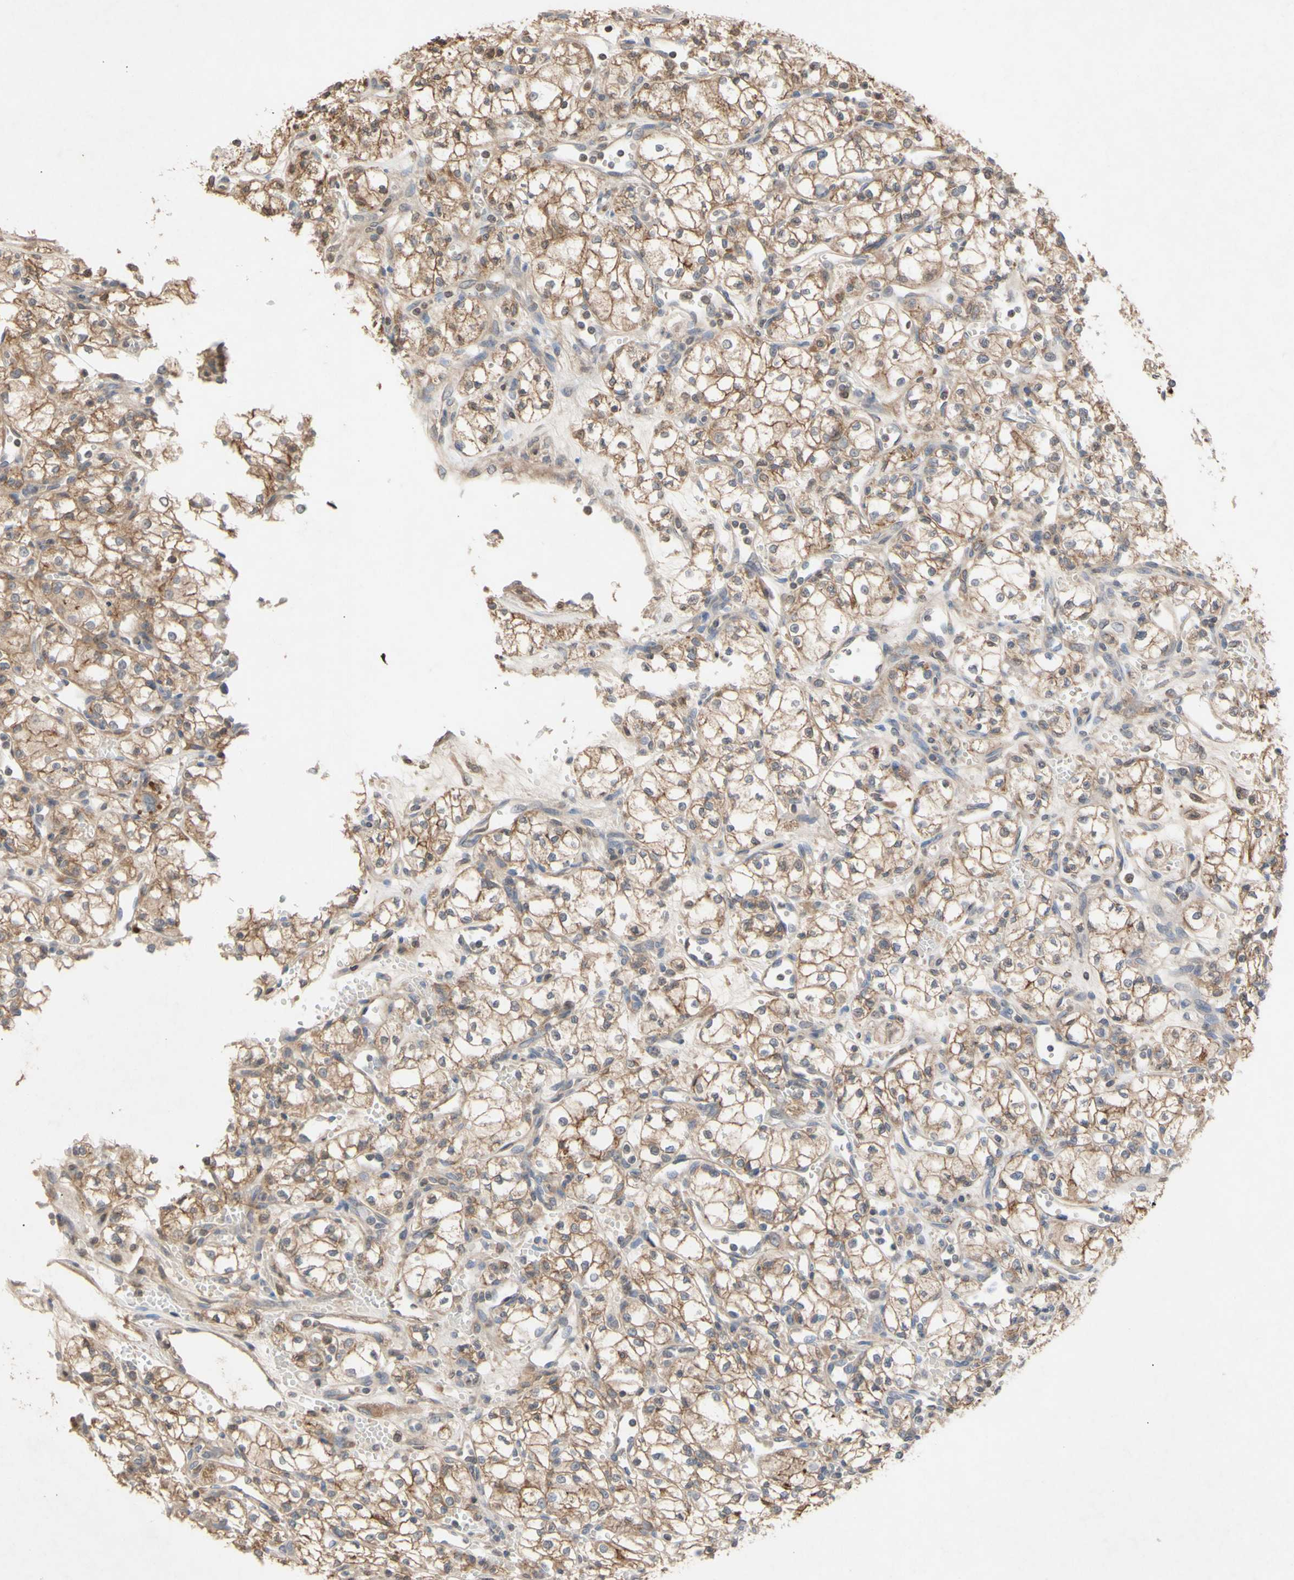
{"staining": {"intensity": "moderate", "quantity": ">75%", "location": "cytoplasmic/membranous"}, "tissue": "renal cancer", "cell_type": "Tumor cells", "image_type": "cancer", "snomed": [{"axis": "morphology", "description": "Normal tissue, NOS"}, {"axis": "morphology", "description": "Adenocarcinoma, NOS"}, {"axis": "topography", "description": "Kidney"}], "caption": "Adenocarcinoma (renal) tissue reveals moderate cytoplasmic/membranous expression in about >75% of tumor cells (Stains: DAB in brown, nuclei in blue, Microscopy: brightfield microscopy at high magnification).", "gene": "NECTIN3", "patient": {"sex": "male", "age": 59}}